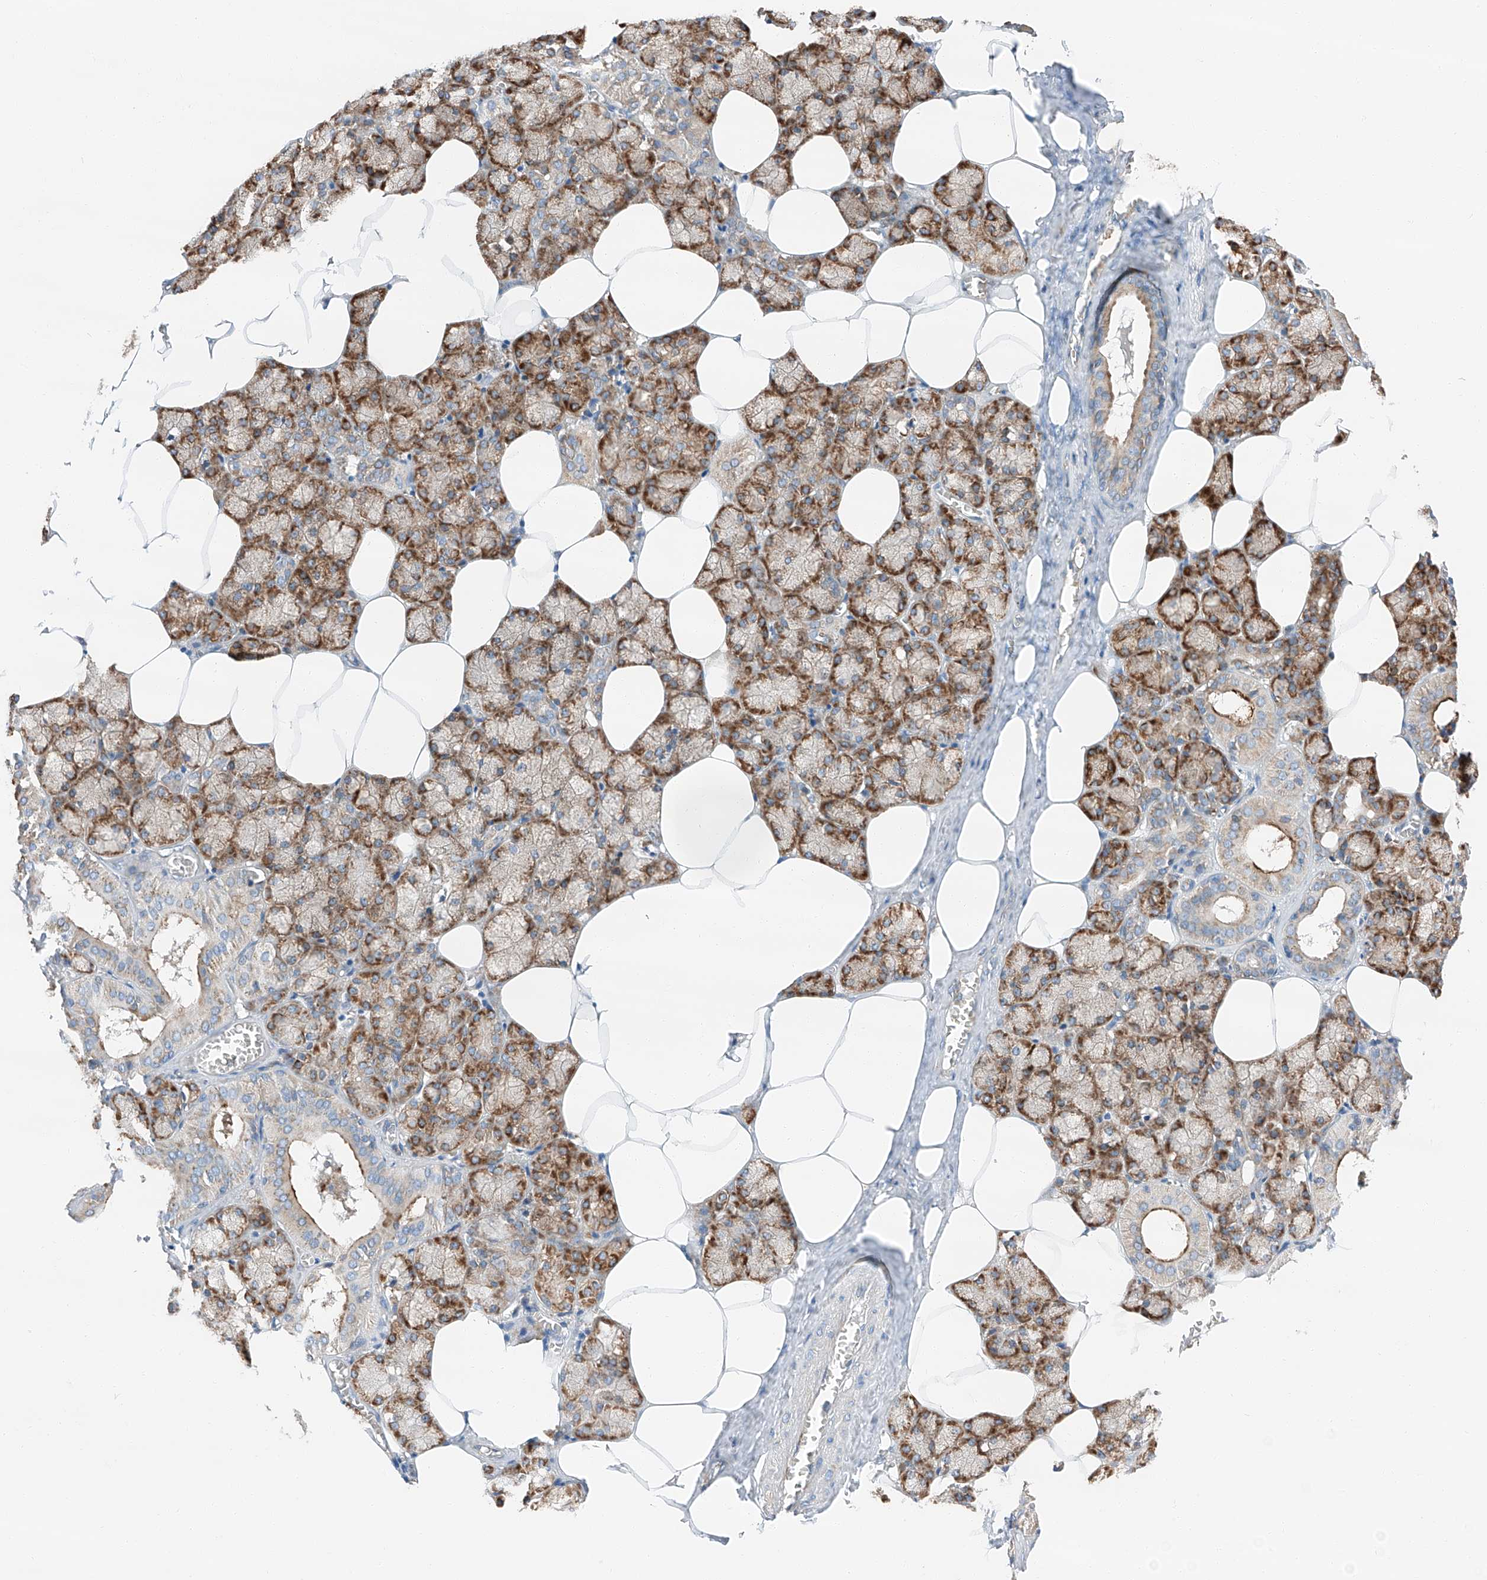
{"staining": {"intensity": "moderate", "quantity": ">75%", "location": "cytoplasmic/membranous"}, "tissue": "salivary gland", "cell_type": "Glandular cells", "image_type": "normal", "snomed": [{"axis": "morphology", "description": "Normal tissue, NOS"}, {"axis": "topography", "description": "Salivary gland"}], "caption": "This photomicrograph reveals benign salivary gland stained with IHC to label a protein in brown. The cytoplasmic/membranous of glandular cells show moderate positivity for the protein. Nuclei are counter-stained blue.", "gene": "ZC3H15", "patient": {"sex": "male", "age": 62}}